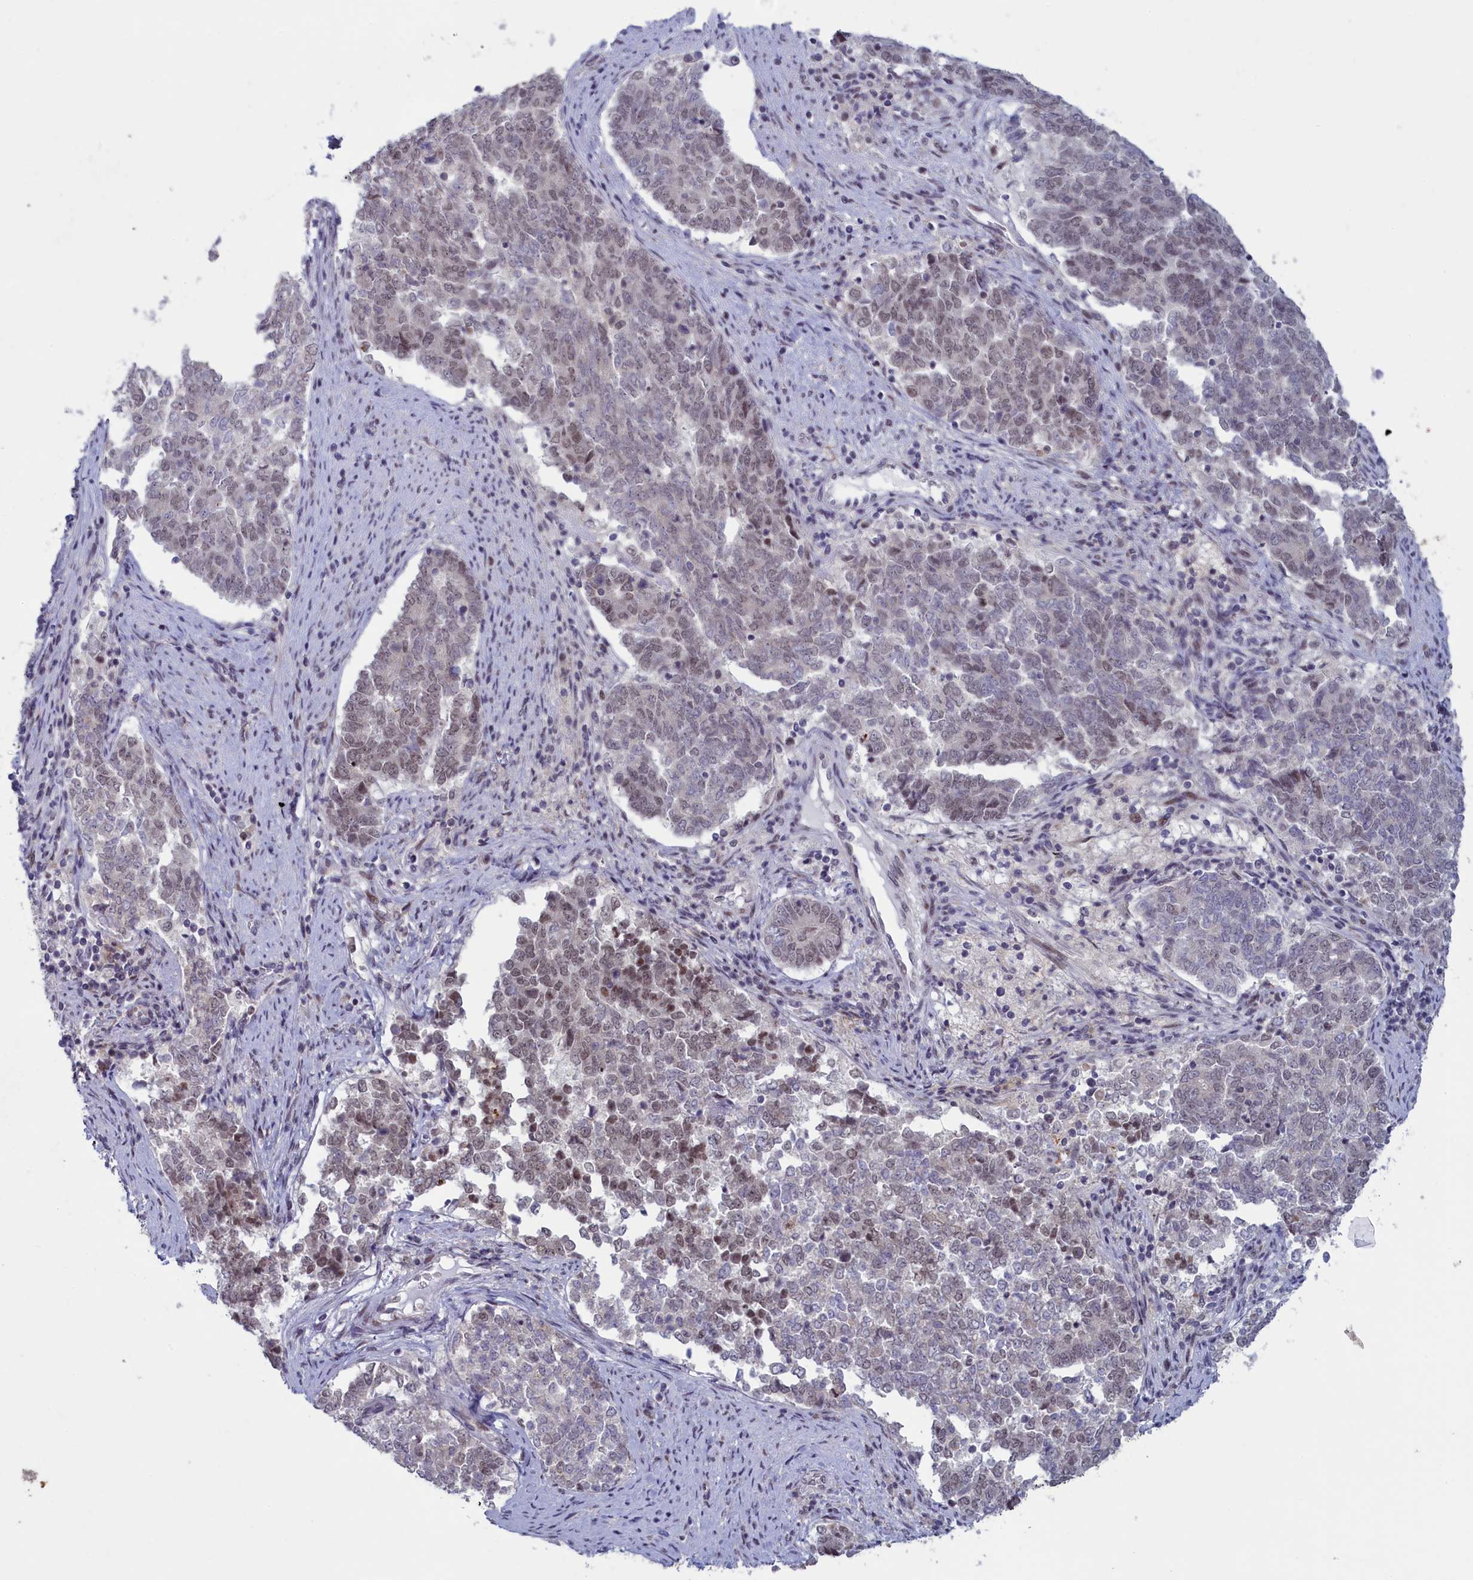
{"staining": {"intensity": "weak", "quantity": "<25%", "location": "nuclear"}, "tissue": "endometrial cancer", "cell_type": "Tumor cells", "image_type": "cancer", "snomed": [{"axis": "morphology", "description": "Adenocarcinoma, NOS"}, {"axis": "topography", "description": "Endometrium"}], "caption": "High power microscopy micrograph of an immunohistochemistry (IHC) photomicrograph of endometrial cancer, revealing no significant positivity in tumor cells.", "gene": "ATF7IP2", "patient": {"sex": "female", "age": 80}}